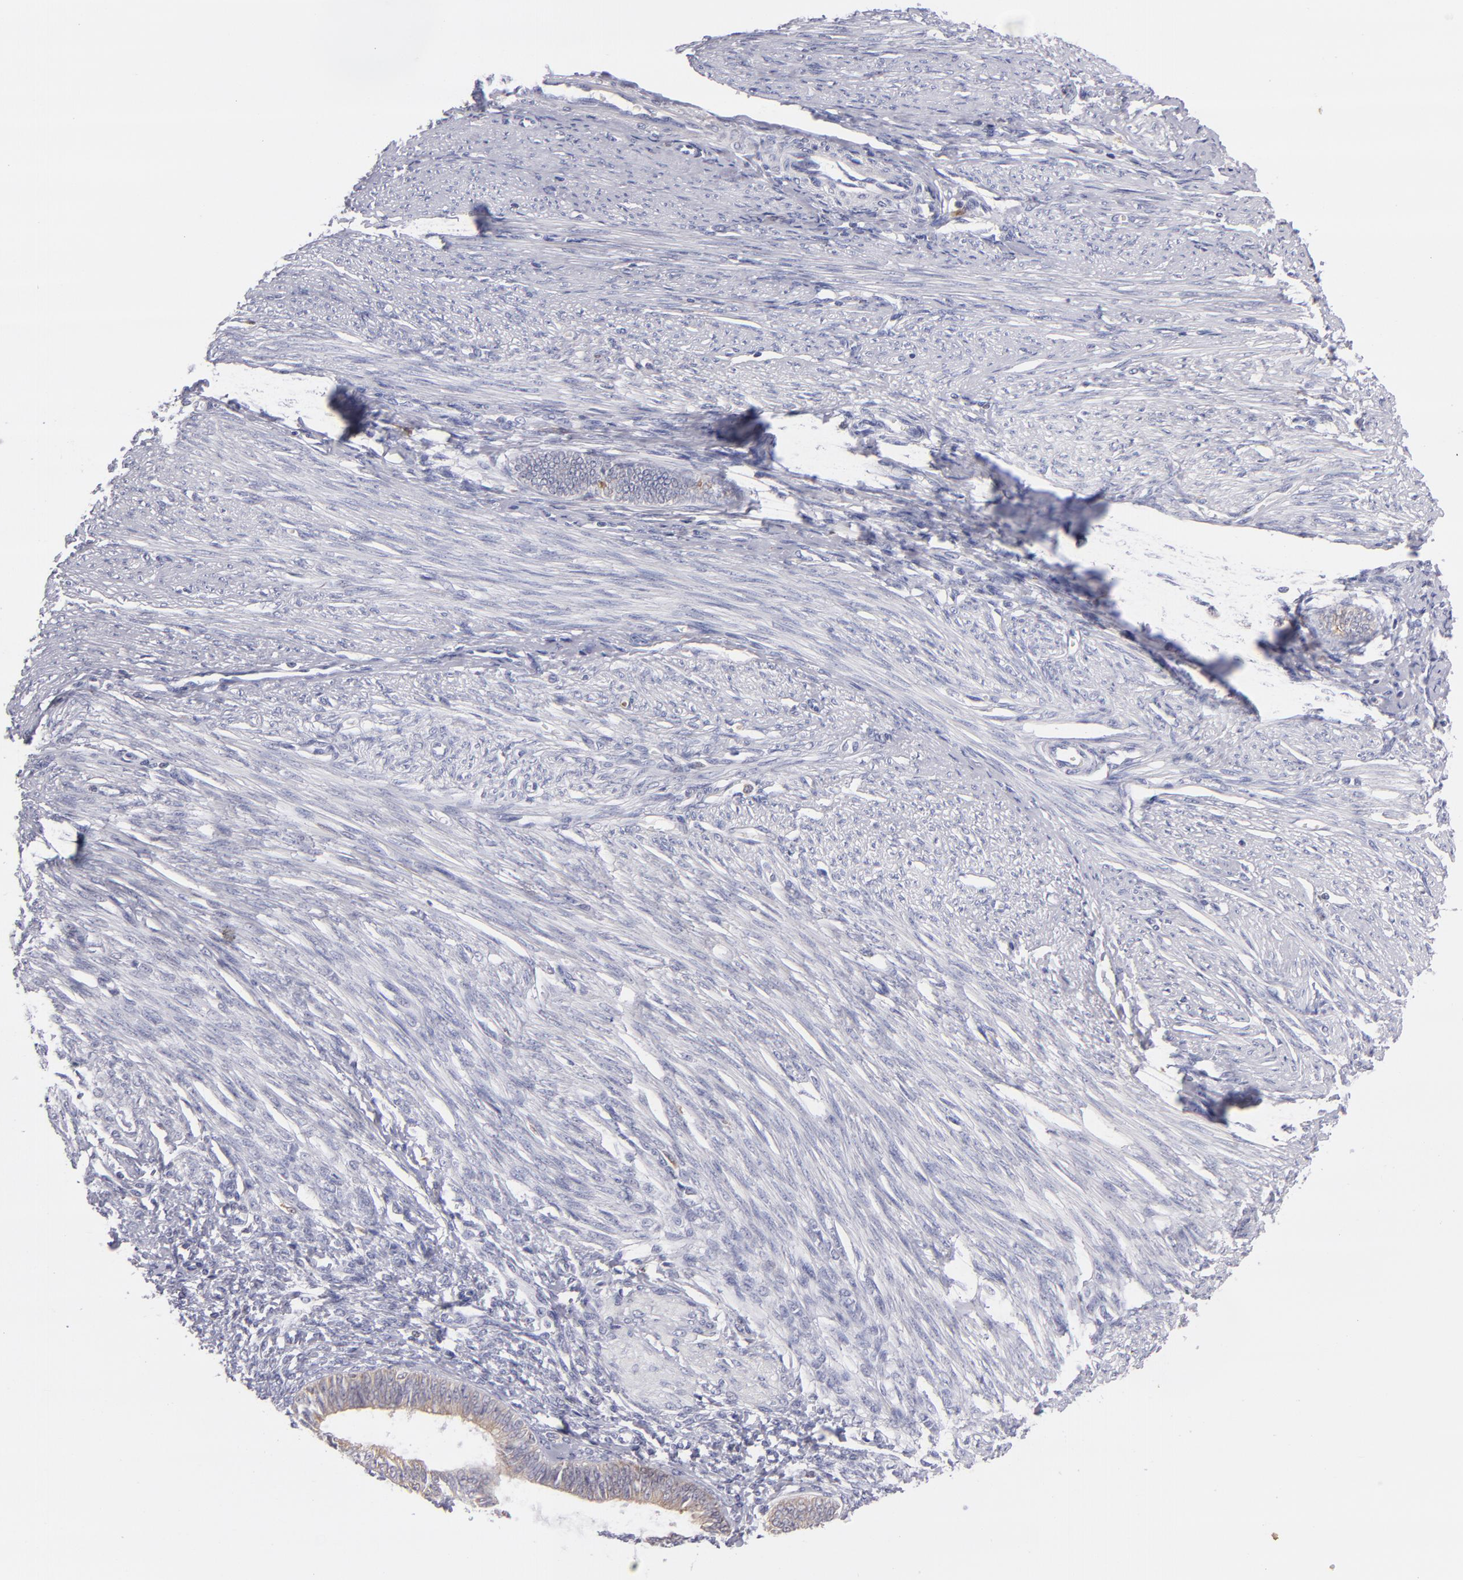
{"staining": {"intensity": "weak", "quantity": "<25%", "location": "cytoplasmic/membranous"}, "tissue": "endometrial cancer", "cell_type": "Tumor cells", "image_type": "cancer", "snomed": [{"axis": "morphology", "description": "Adenocarcinoma, NOS"}, {"axis": "topography", "description": "Endometrium"}], "caption": "Immunohistochemical staining of human endometrial cancer (adenocarcinoma) shows no significant positivity in tumor cells. The staining is performed using DAB brown chromogen with nuclei counter-stained in using hematoxylin.", "gene": "PRKCD", "patient": {"sex": "female", "age": 63}}